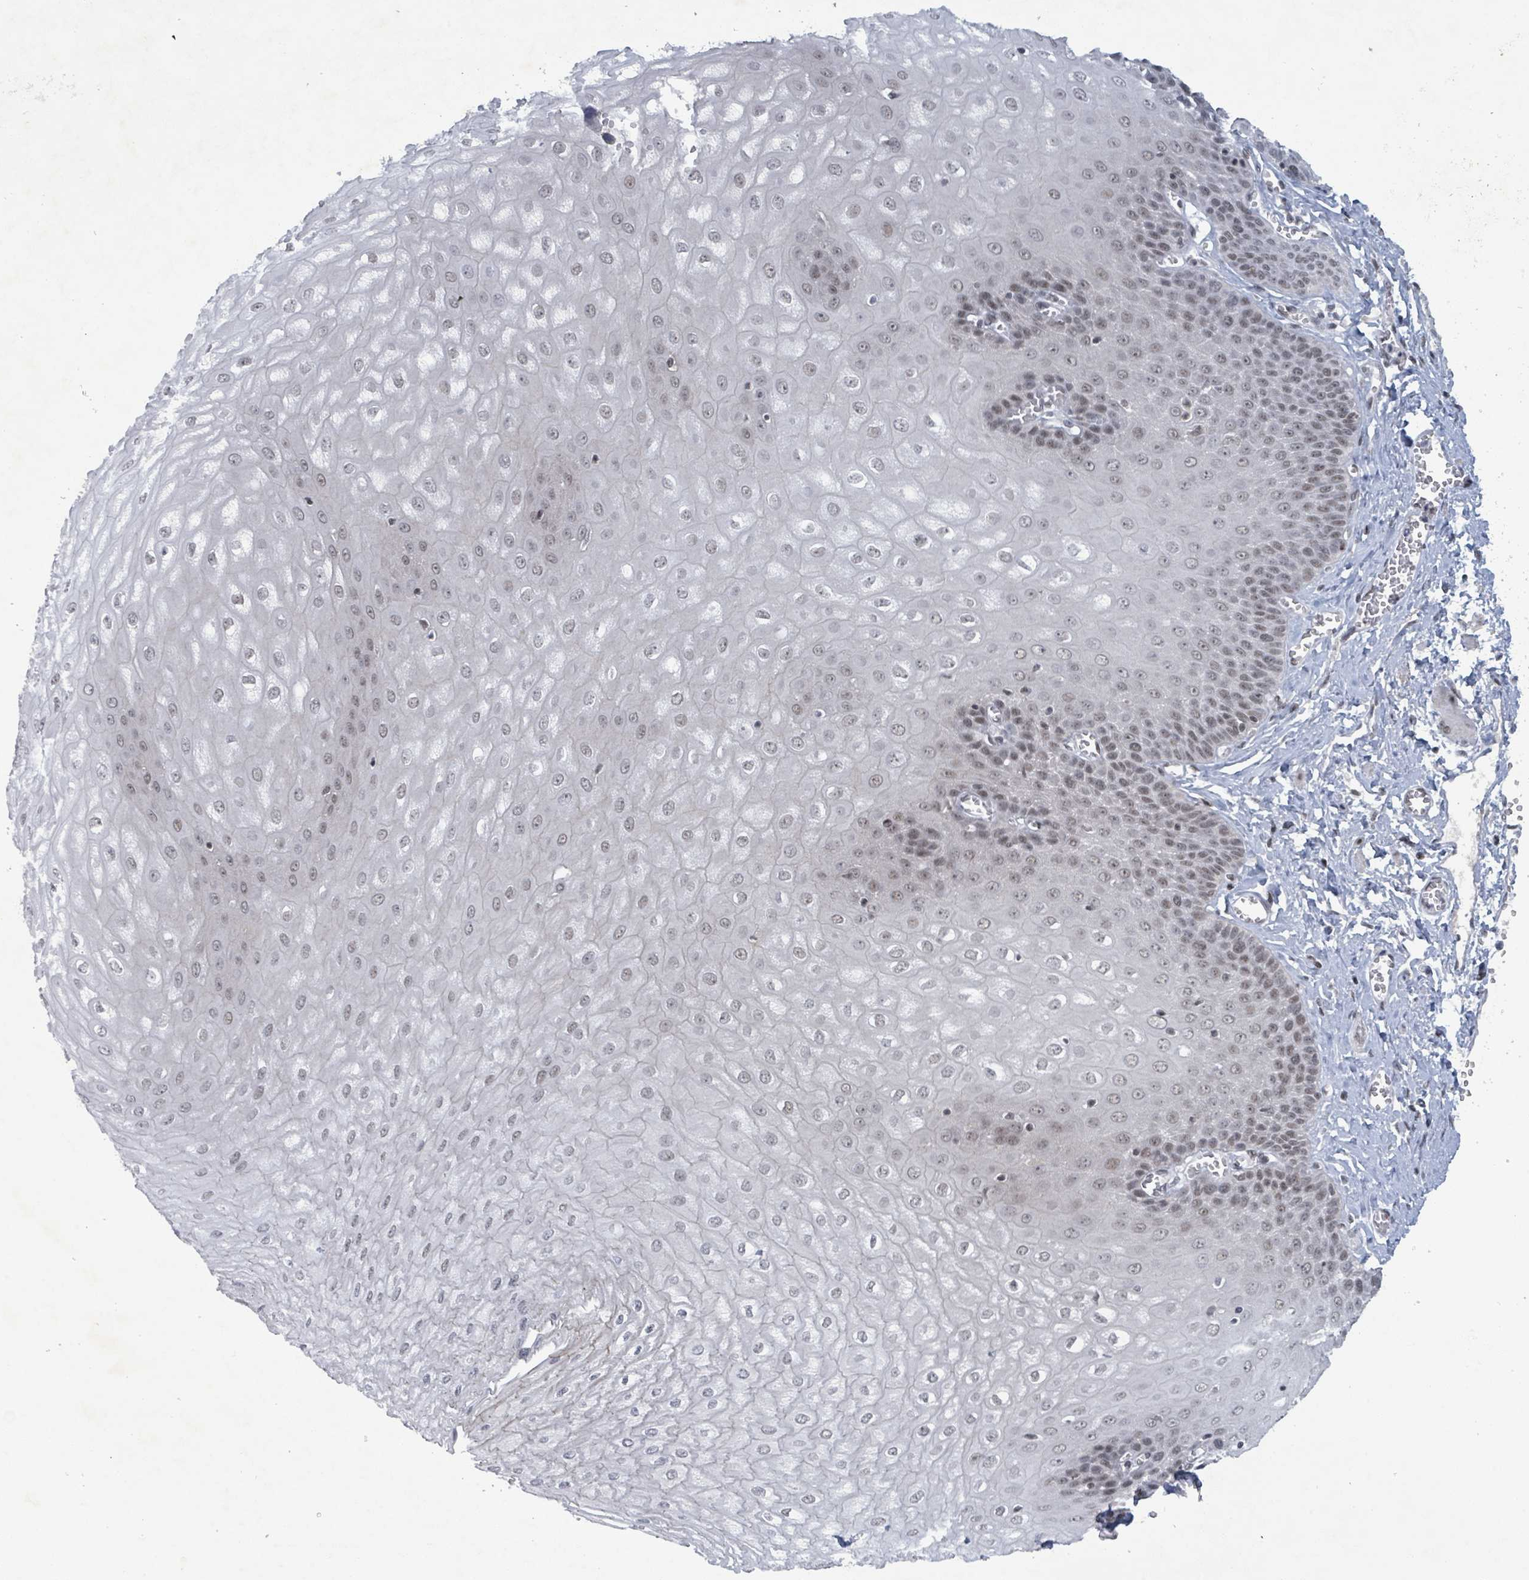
{"staining": {"intensity": "moderate", "quantity": "25%-75%", "location": "nuclear"}, "tissue": "esophagus", "cell_type": "Squamous epithelial cells", "image_type": "normal", "snomed": [{"axis": "morphology", "description": "Normal tissue, NOS"}, {"axis": "topography", "description": "Esophagus"}], "caption": "Human esophagus stained for a protein (brown) exhibits moderate nuclear positive positivity in about 25%-75% of squamous epithelial cells.", "gene": "BANP", "patient": {"sex": "male", "age": 60}}